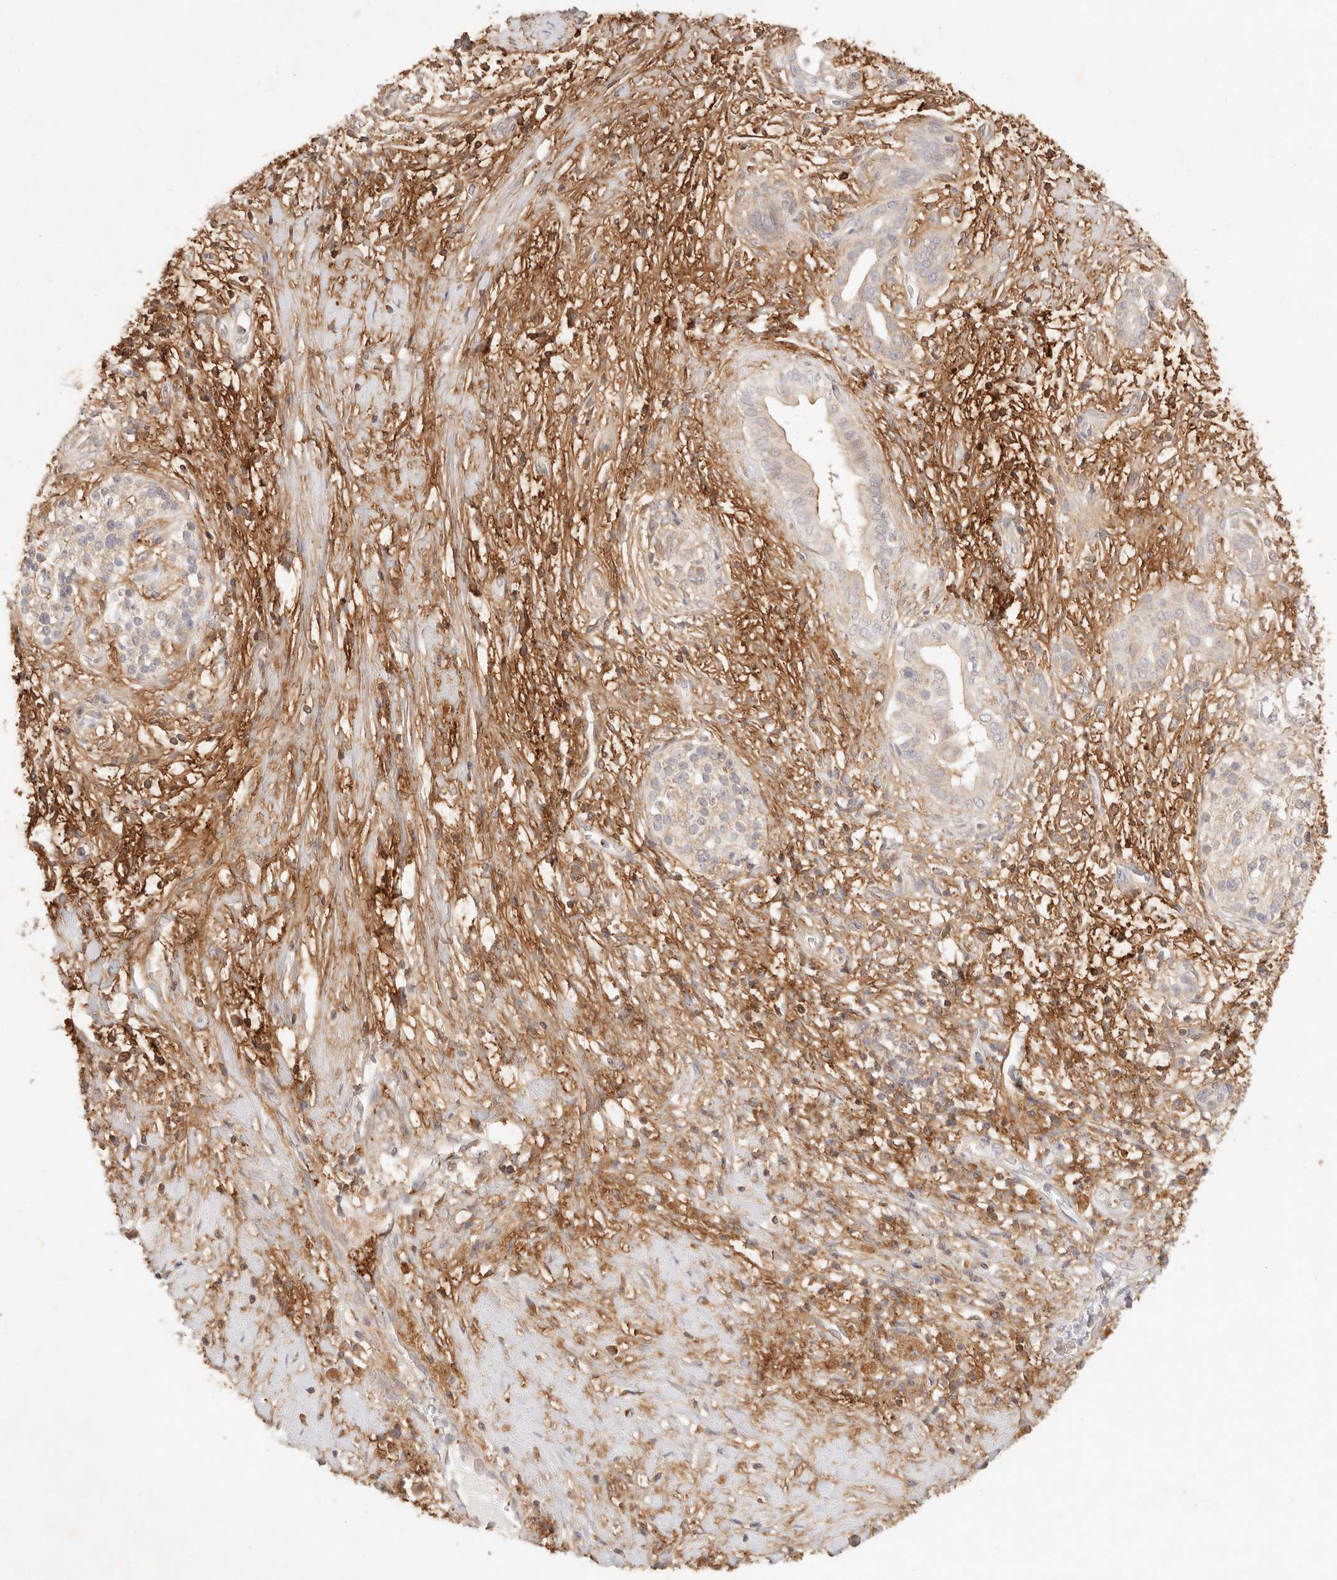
{"staining": {"intensity": "negative", "quantity": "none", "location": "none"}, "tissue": "pancreatic cancer", "cell_type": "Tumor cells", "image_type": "cancer", "snomed": [{"axis": "morphology", "description": "Adenocarcinoma, NOS"}, {"axis": "topography", "description": "Pancreas"}], "caption": "A photomicrograph of pancreatic adenocarcinoma stained for a protein exhibits no brown staining in tumor cells.", "gene": "UBXN10", "patient": {"sex": "male", "age": 58}}